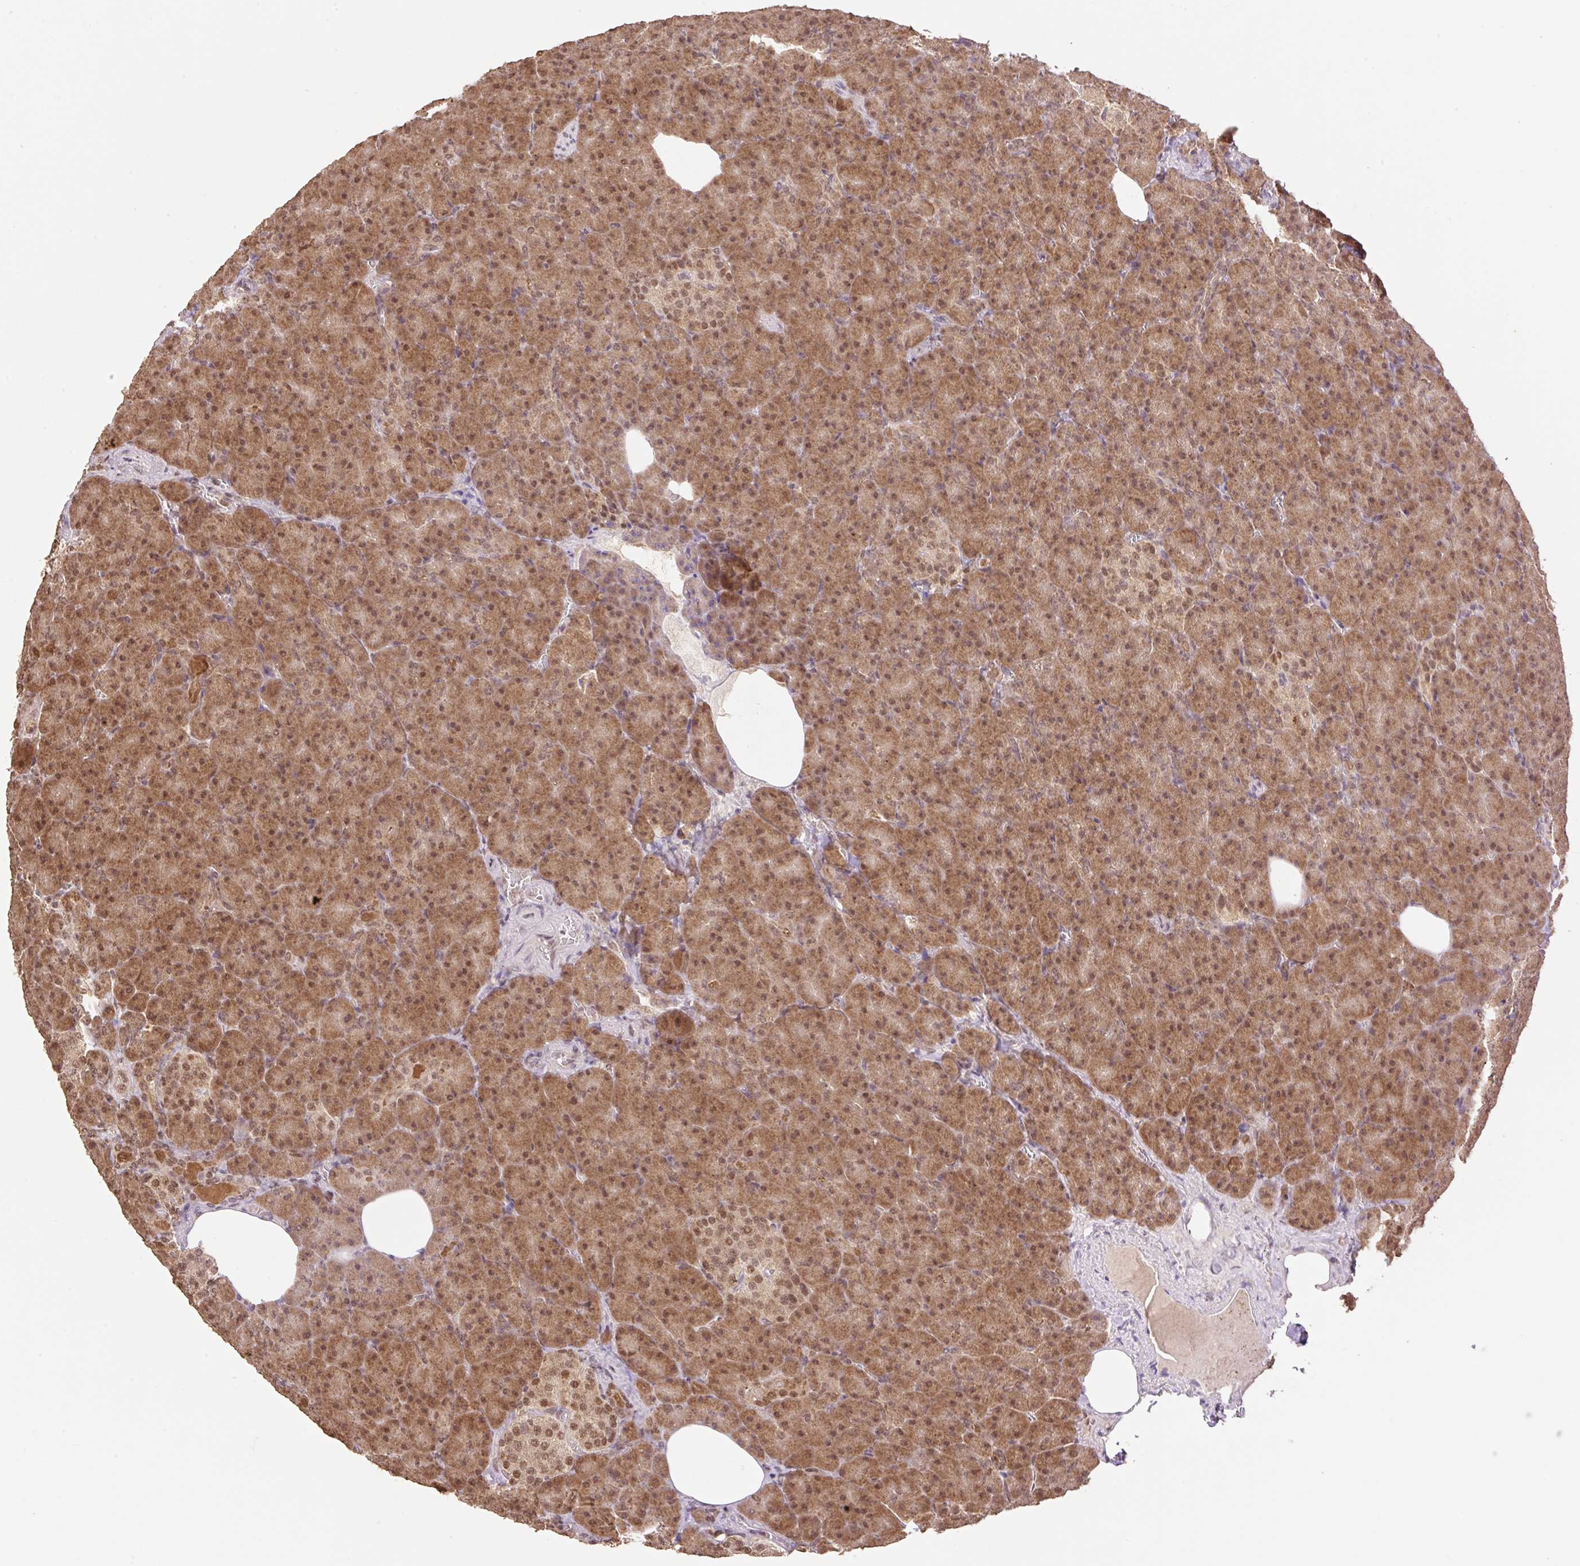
{"staining": {"intensity": "moderate", "quantity": ">75%", "location": "cytoplasmic/membranous,nuclear"}, "tissue": "pancreas", "cell_type": "Exocrine glandular cells", "image_type": "normal", "snomed": [{"axis": "morphology", "description": "Normal tissue, NOS"}, {"axis": "topography", "description": "Pancreas"}], "caption": "Protein expression analysis of unremarkable pancreas displays moderate cytoplasmic/membranous,nuclear positivity in about >75% of exocrine glandular cells. (DAB (3,3'-diaminobenzidine) IHC with brightfield microscopy, high magnification).", "gene": "VPS25", "patient": {"sex": "female", "age": 74}}